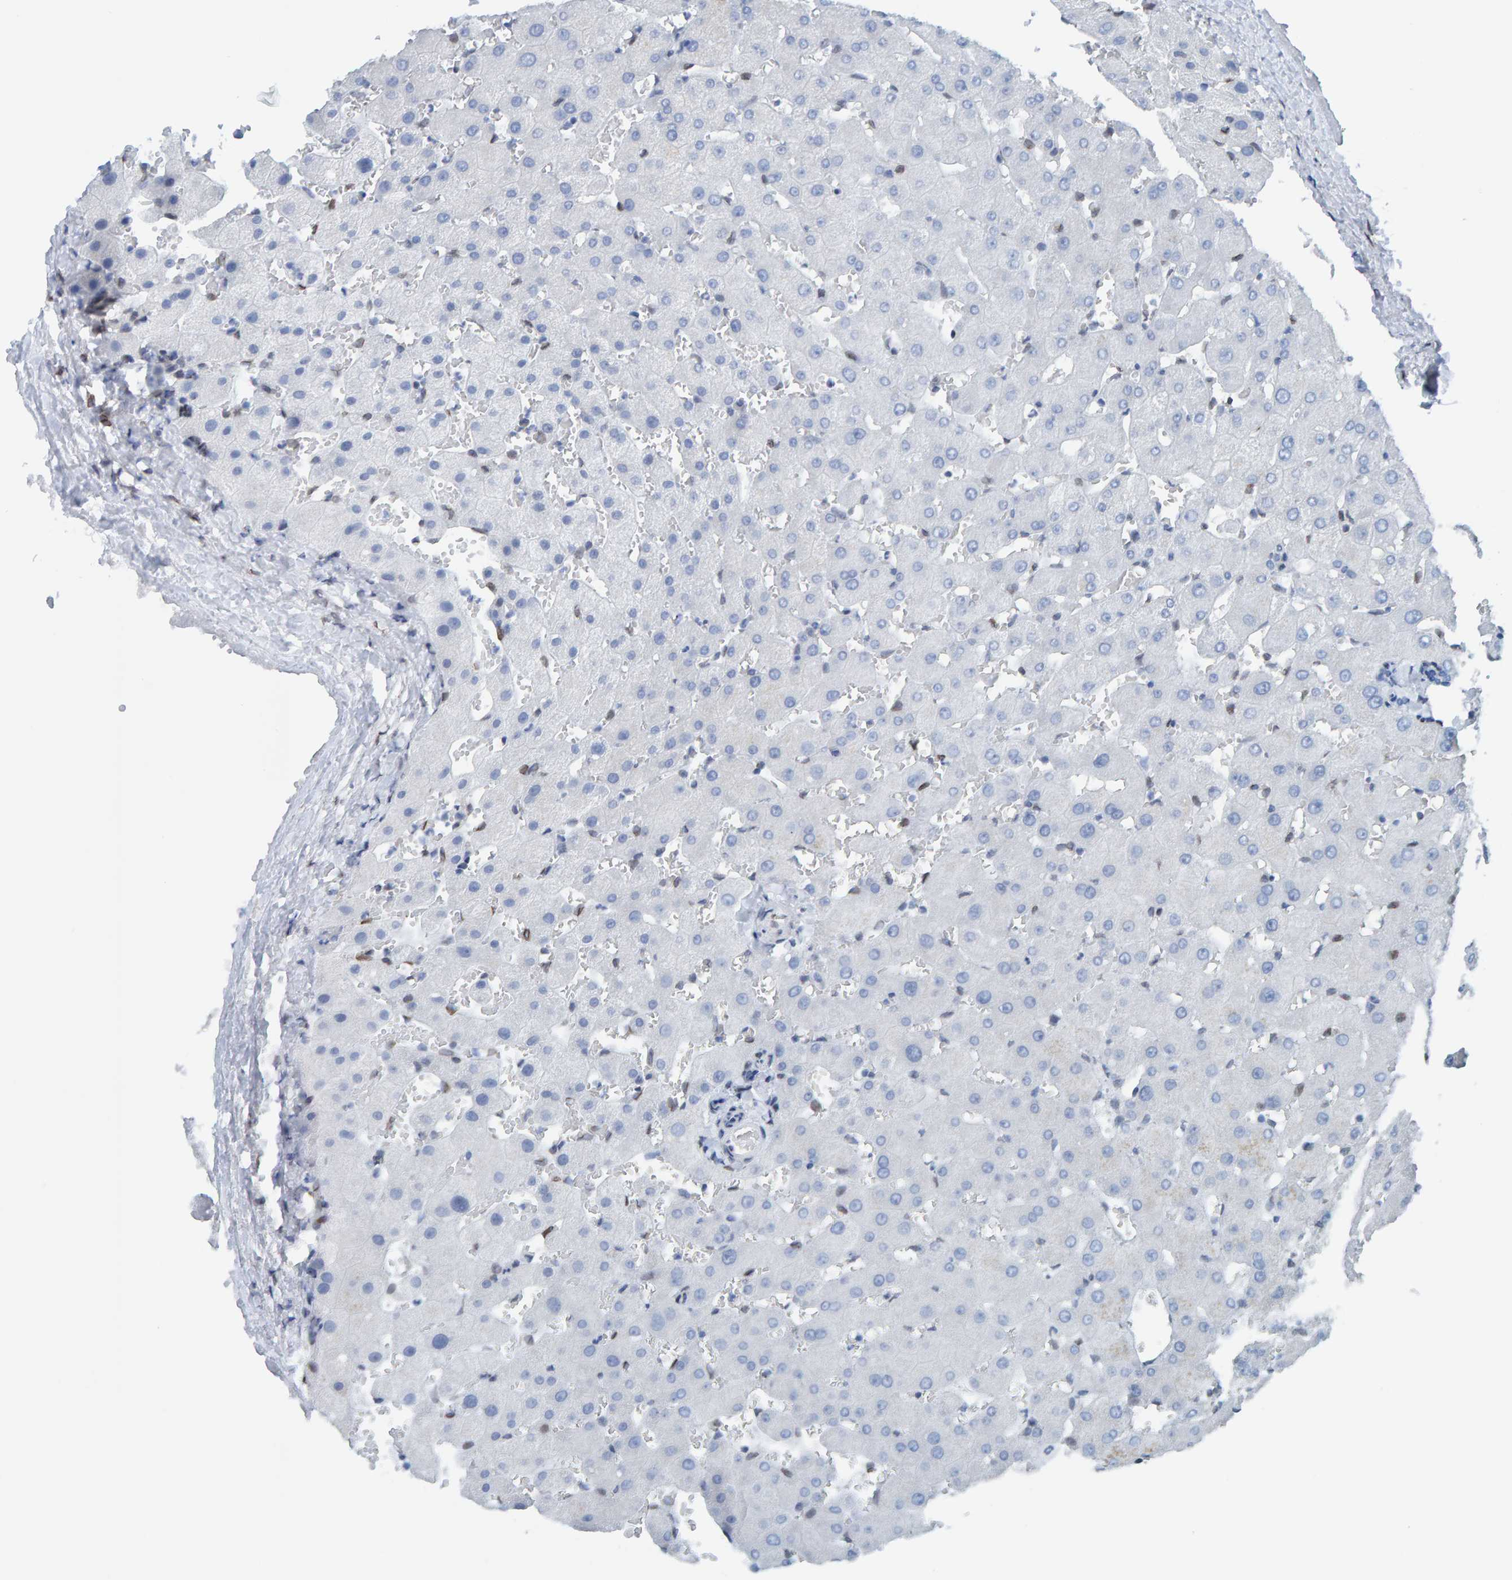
{"staining": {"intensity": "negative", "quantity": "none", "location": "none"}, "tissue": "liver", "cell_type": "Cholangiocytes", "image_type": "normal", "snomed": [{"axis": "morphology", "description": "Normal tissue, NOS"}, {"axis": "topography", "description": "Liver"}], "caption": "High power microscopy micrograph of an immunohistochemistry image of unremarkable liver, revealing no significant expression in cholangiocytes.", "gene": "LMNB2", "patient": {"sex": "female", "age": 63}}